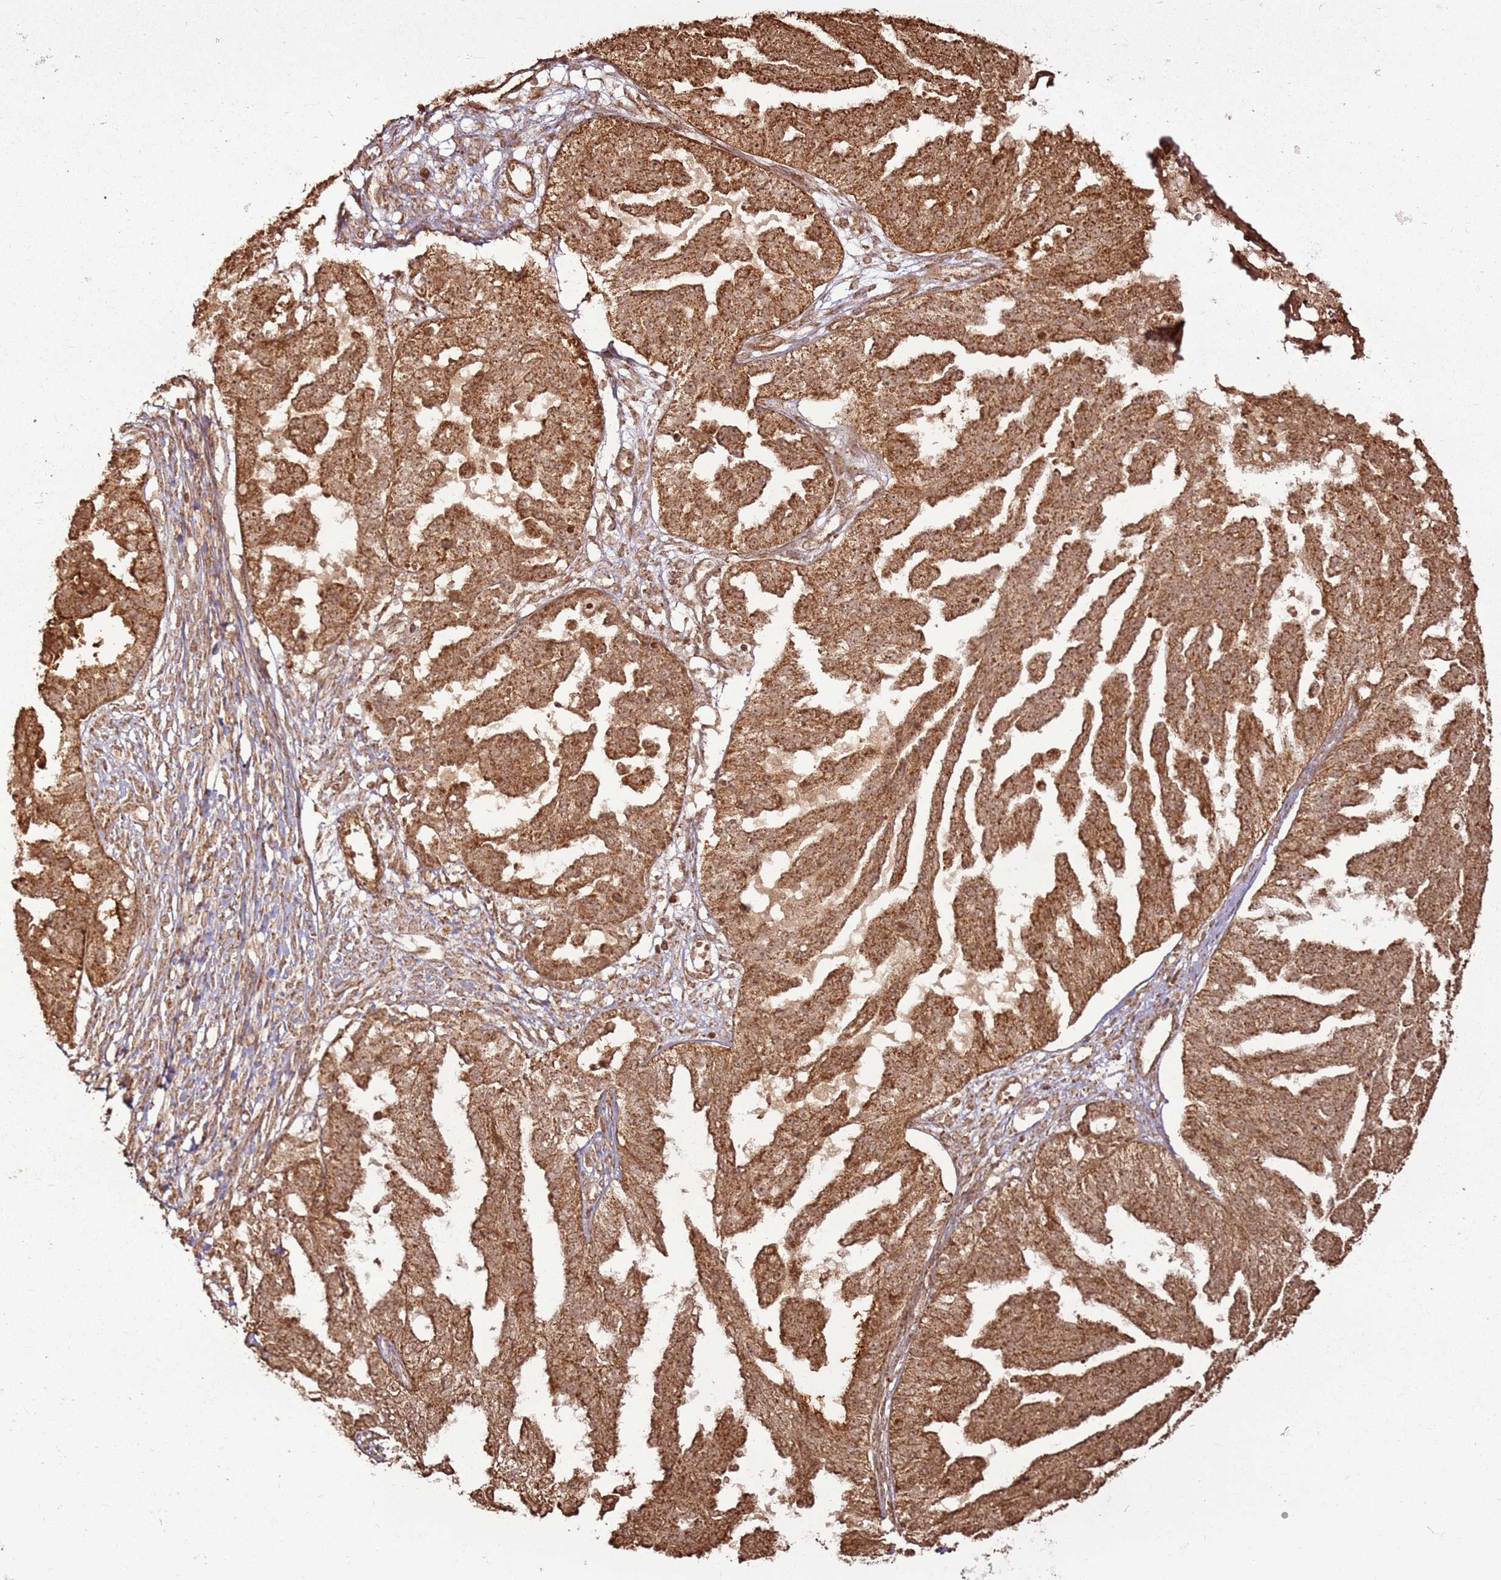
{"staining": {"intensity": "moderate", "quantity": ">75%", "location": "cytoplasmic/membranous"}, "tissue": "ovarian cancer", "cell_type": "Tumor cells", "image_type": "cancer", "snomed": [{"axis": "morphology", "description": "Cystadenocarcinoma, serous, NOS"}, {"axis": "topography", "description": "Ovary"}], "caption": "Brown immunohistochemical staining in human ovarian cancer (serous cystadenocarcinoma) demonstrates moderate cytoplasmic/membranous positivity in approximately >75% of tumor cells.", "gene": "MRPS6", "patient": {"sex": "female", "age": 58}}